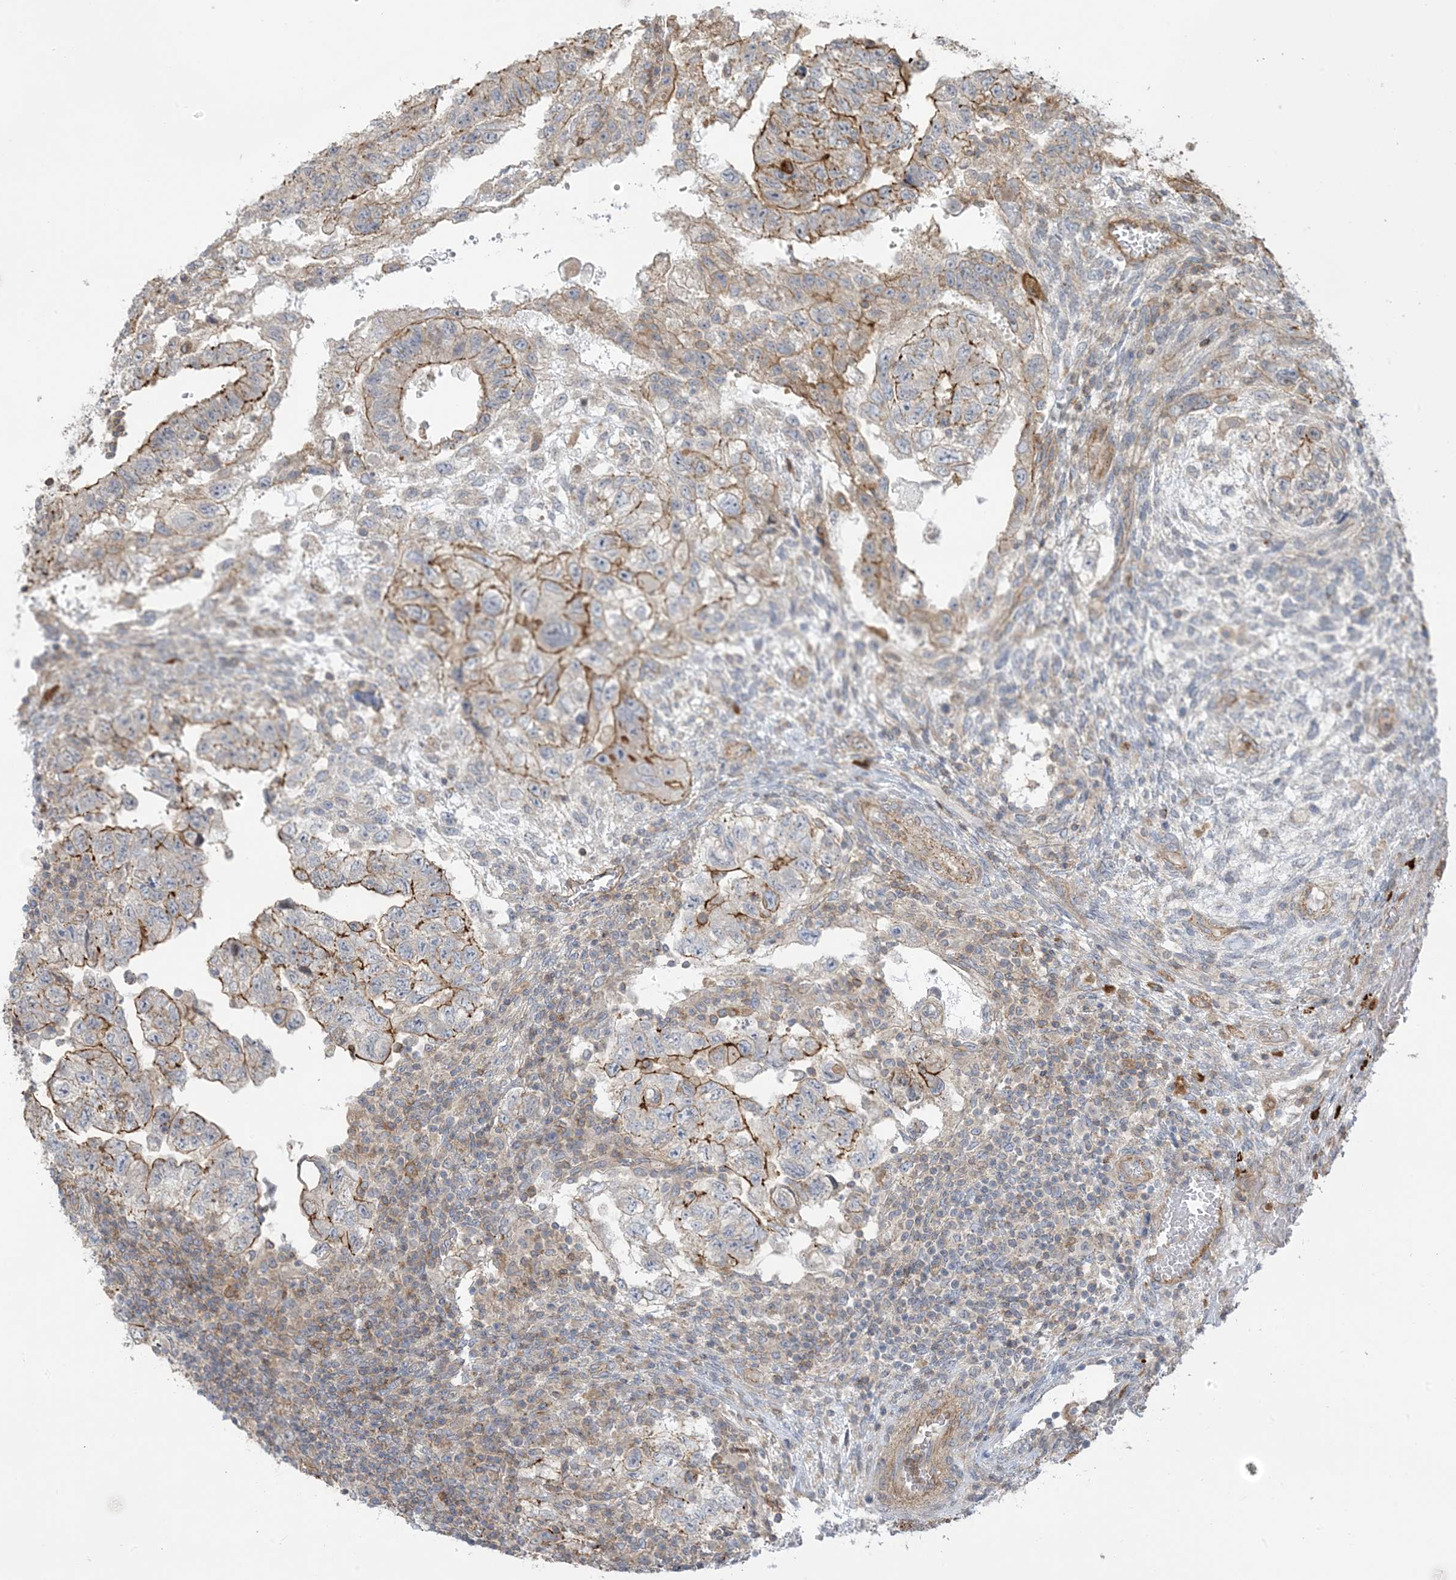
{"staining": {"intensity": "moderate", "quantity": "25%-75%", "location": "cytoplasmic/membranous"}, "tissue": "testis cancer", "cell_type": "Tumor cells", "image_type": "cancer", "snomed": [{"axis": "morphology", "description": "Carcinoma, Embryonal, NOS"}, {"axis": "topography", "description": "Testis"}], "caption": "An immunohistochemistry (IHC) photomicrograph of neoplastic tissue is shown. Protein staining in brown shows moderate cytoplasmic/membranous positivity in testis embryonal carcinoma within tumor cells.", "gene": "ICMT", "patient": {"sex": "male", "age": 36}}